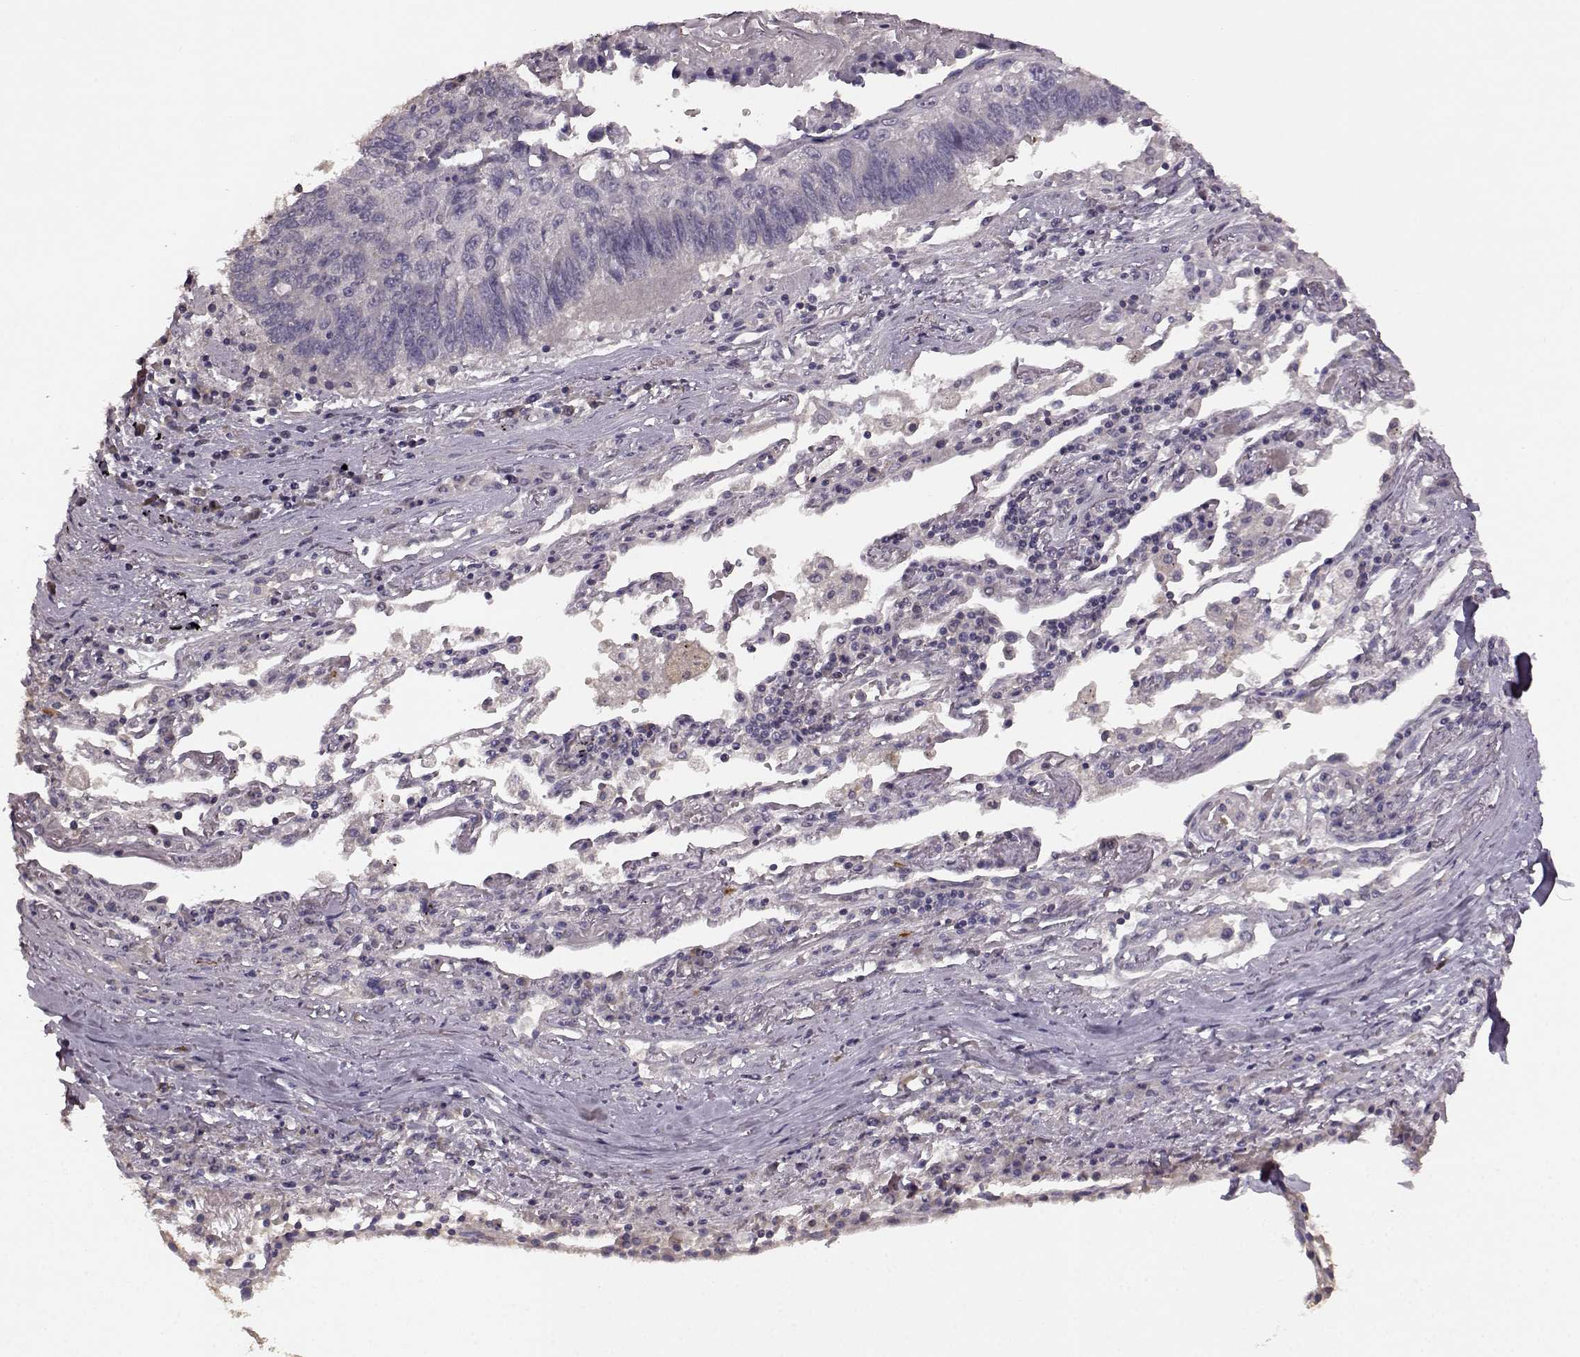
{"staining": {"intensity": "negative", "quantity": "none", "location": "none"}, "tissue": "lung cancer", "cell_type": "Tumor cells", "image_type": "cancer", "snomed": [{"axis": "morphology", "description": "Squamous cell carcinoma, NOS"}, {"axis": "topography", "description": "Lung"}], "caption": "Photomicrograph shows no protein expression in tumor cells of lung squamous cell carcinoma tissue.", "gene": "SLC52A3", "patient": {"sex": "male", "age": 73}}